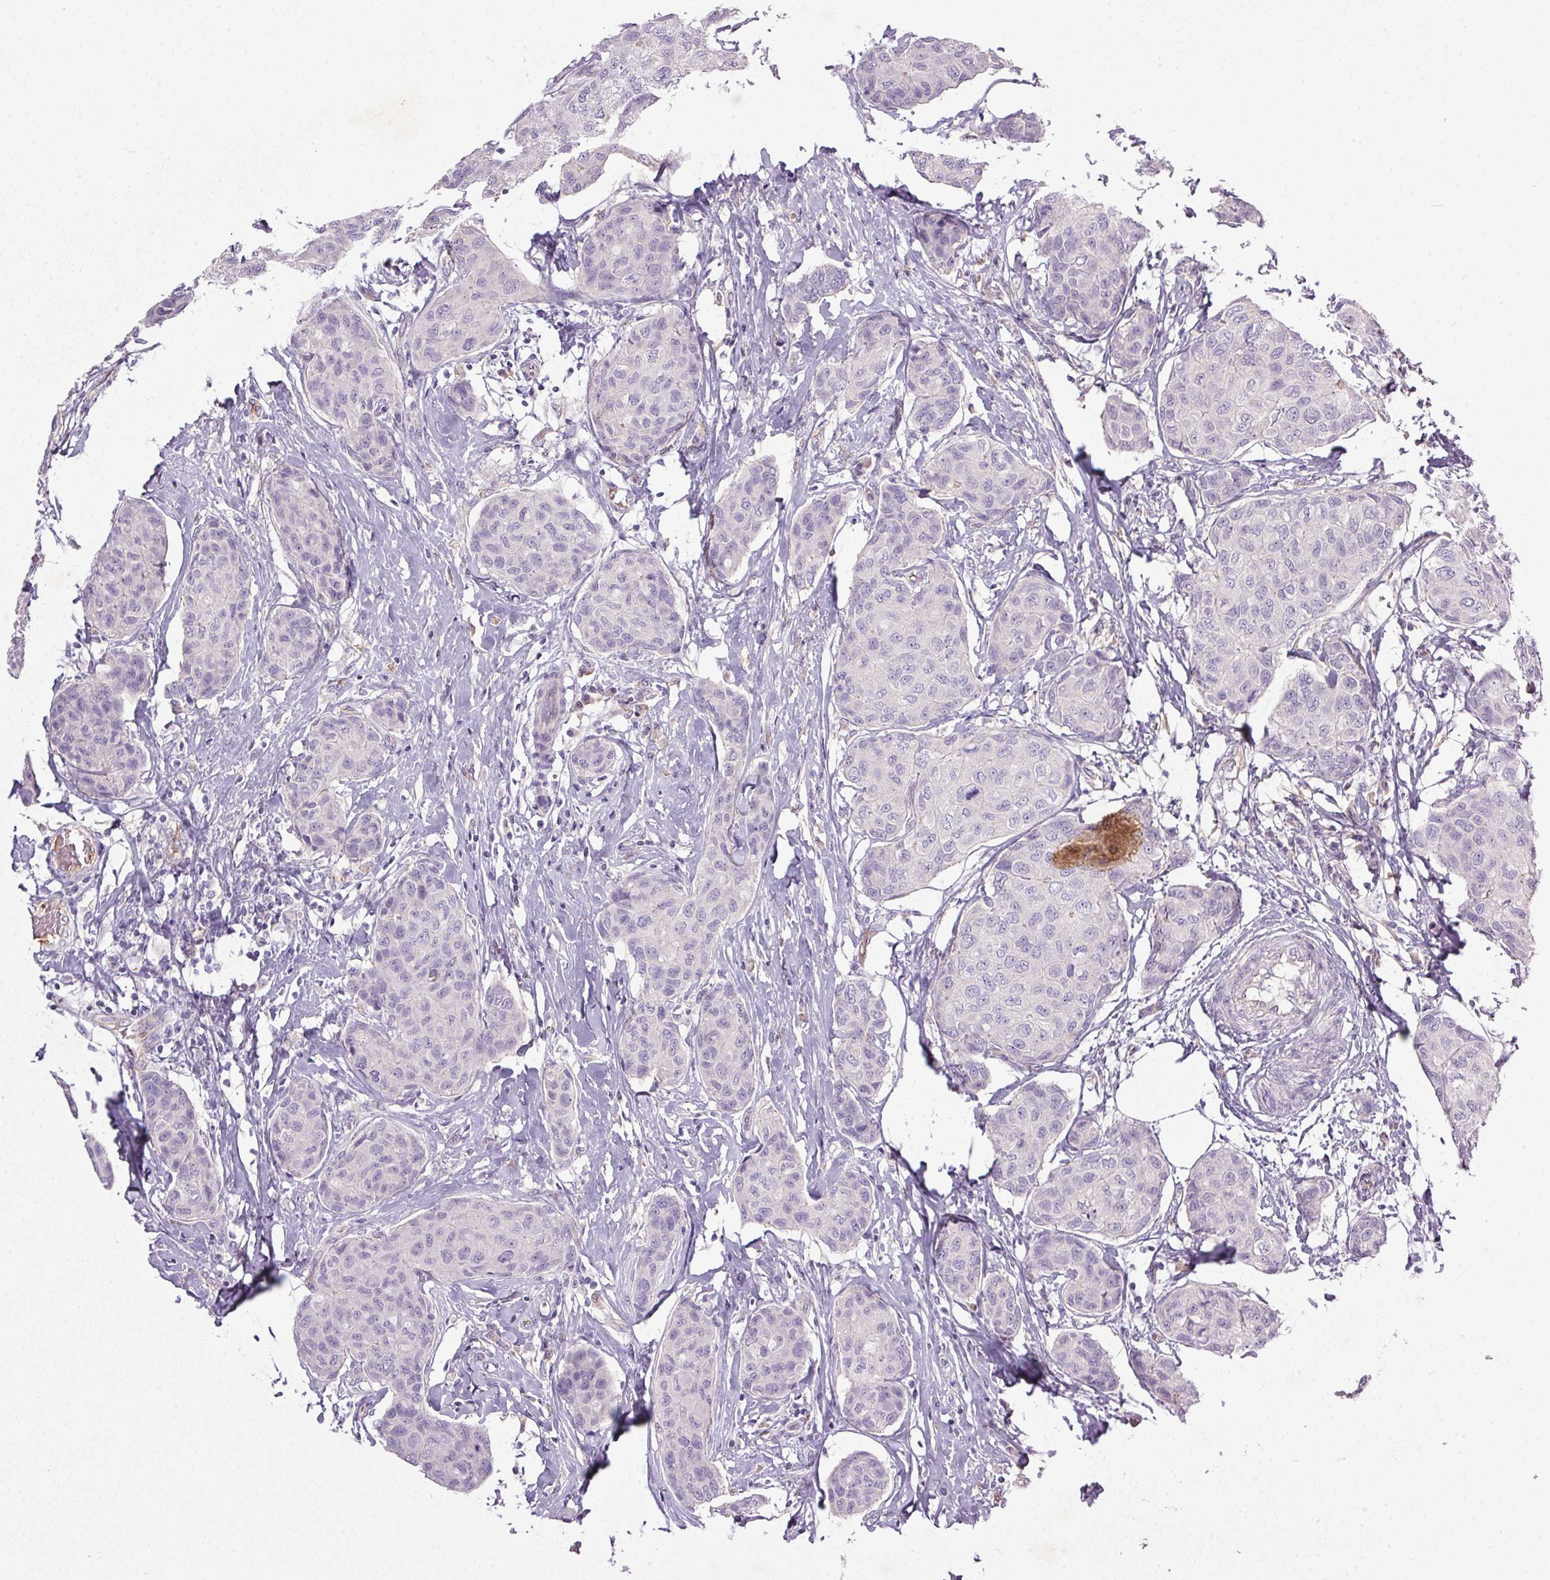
{"staining": {"intensity": "negative", "quantity": "none", "location": "none"}, "tissue": "breast cancer", "cell_type": "Tumor cells", "image_type": "cancer", "snomed": [{"axis": "morphology", "description": "Duct carcinoma"}, {"axis": "topography", "description": "Breast"}], "caption": "The photomicrograph exhibits no staining of tumor cells in breast cancer (infiltrating ductal carcinoma).", "gene": "APOC4", "patient": {"sex": "female", "age": 80}}